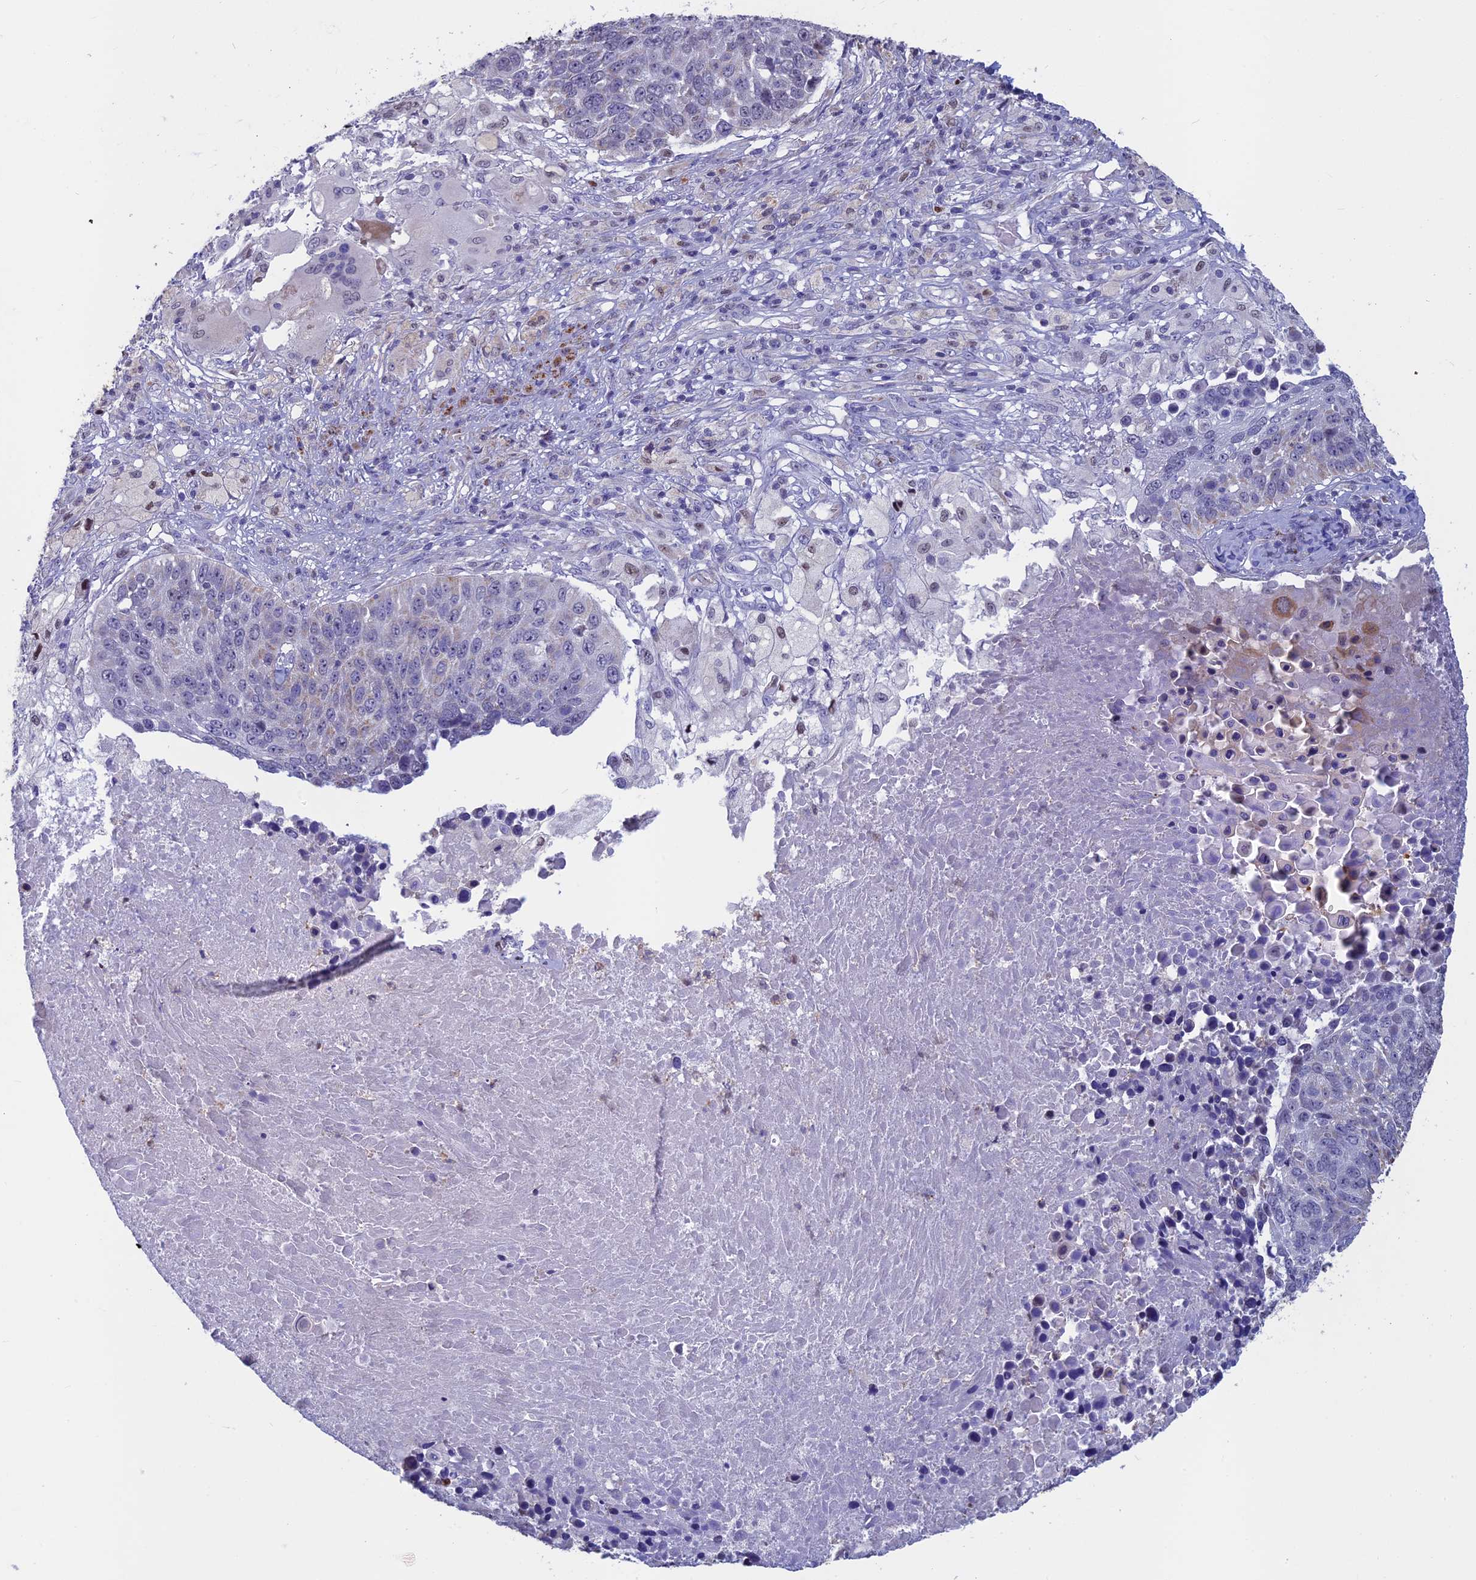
{"staining": {"intensity": "negative", "quantity": "none", "location": "none"}, "tissue": "lung cancer", "cell_type": "Tumor cells", "image_type": "cancer", "snomed": [{"axis": "morphology", "description": "Normal tissue, NOS"}, {"axis": "morphology", "description": "Squamous cell carcinoma, NOS"}, {"axis": "topography", "description": "Lymph node"}, {"axis": "topography", "description": "Lung"}], "caption": "This is a image of immunohistochemistry staining of squamous cell carcinoma (lung), which shows no staining in tumor cells.", "gene": "ACSS1", "patient": {"sex": "male", "age": 66}}